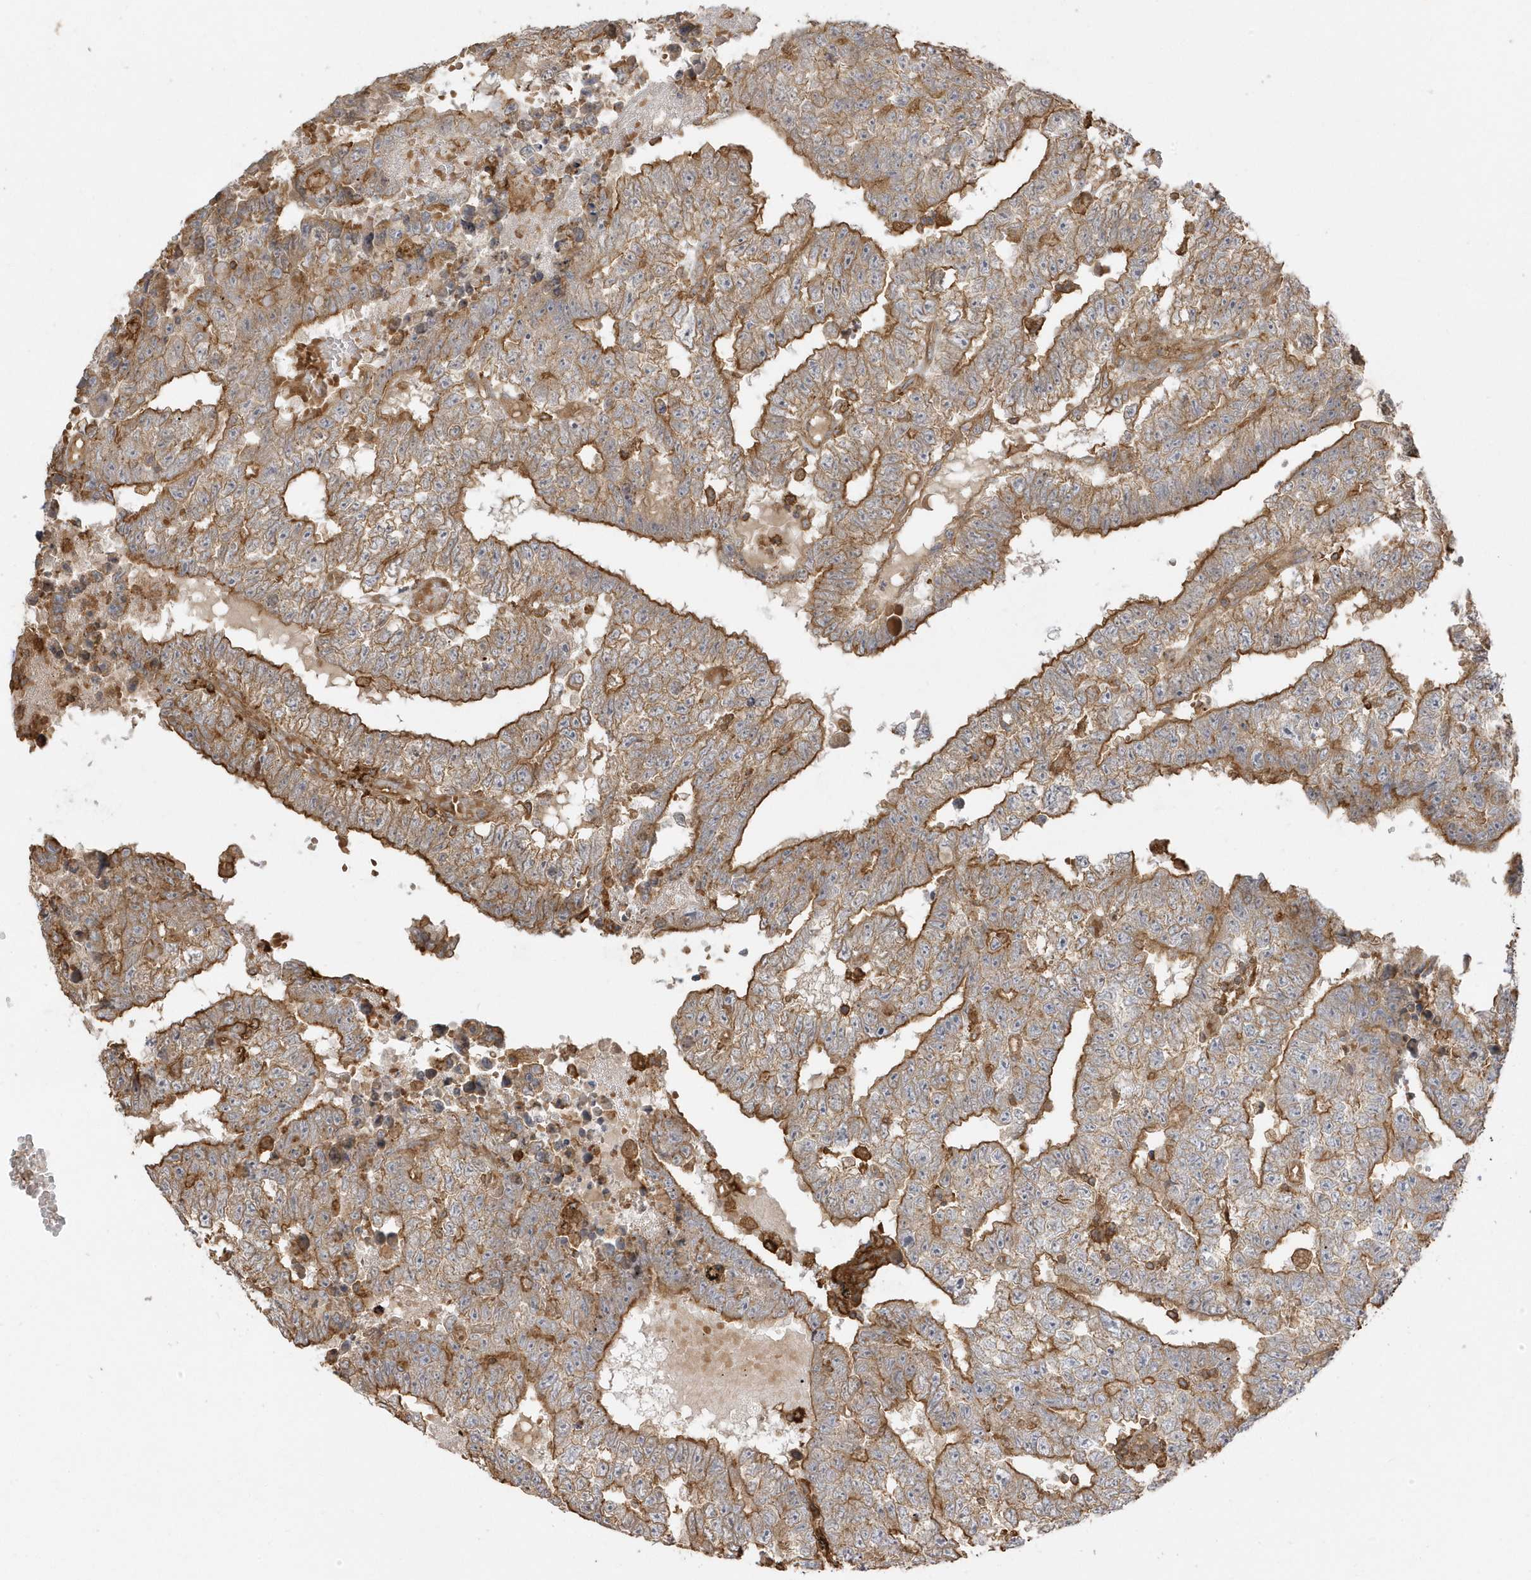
{"staining": {"intensity": "strong", "quantity": "25%-75%", "location": "cytoplasmic/membranous"}, "tissue": "testis cancer", "cell_type": "Tumor cells", "image_type": "cancer", "snomed": [{"axis": "morphology", "description": "Carcinoma, Embryonal, NOS"}, {"axis": "topography", "description": "Testis"}], "caption": "IHC (DAB (3,3'-diaminobenzidine)) staining of human embryonal carcinoma (testis) reveals strong cytoplasmic/membranous protein staining in about 25%-75% of tumor cells.", "gene": "ZBTB8A", "patient": {"sex": "male", "age": 25}}